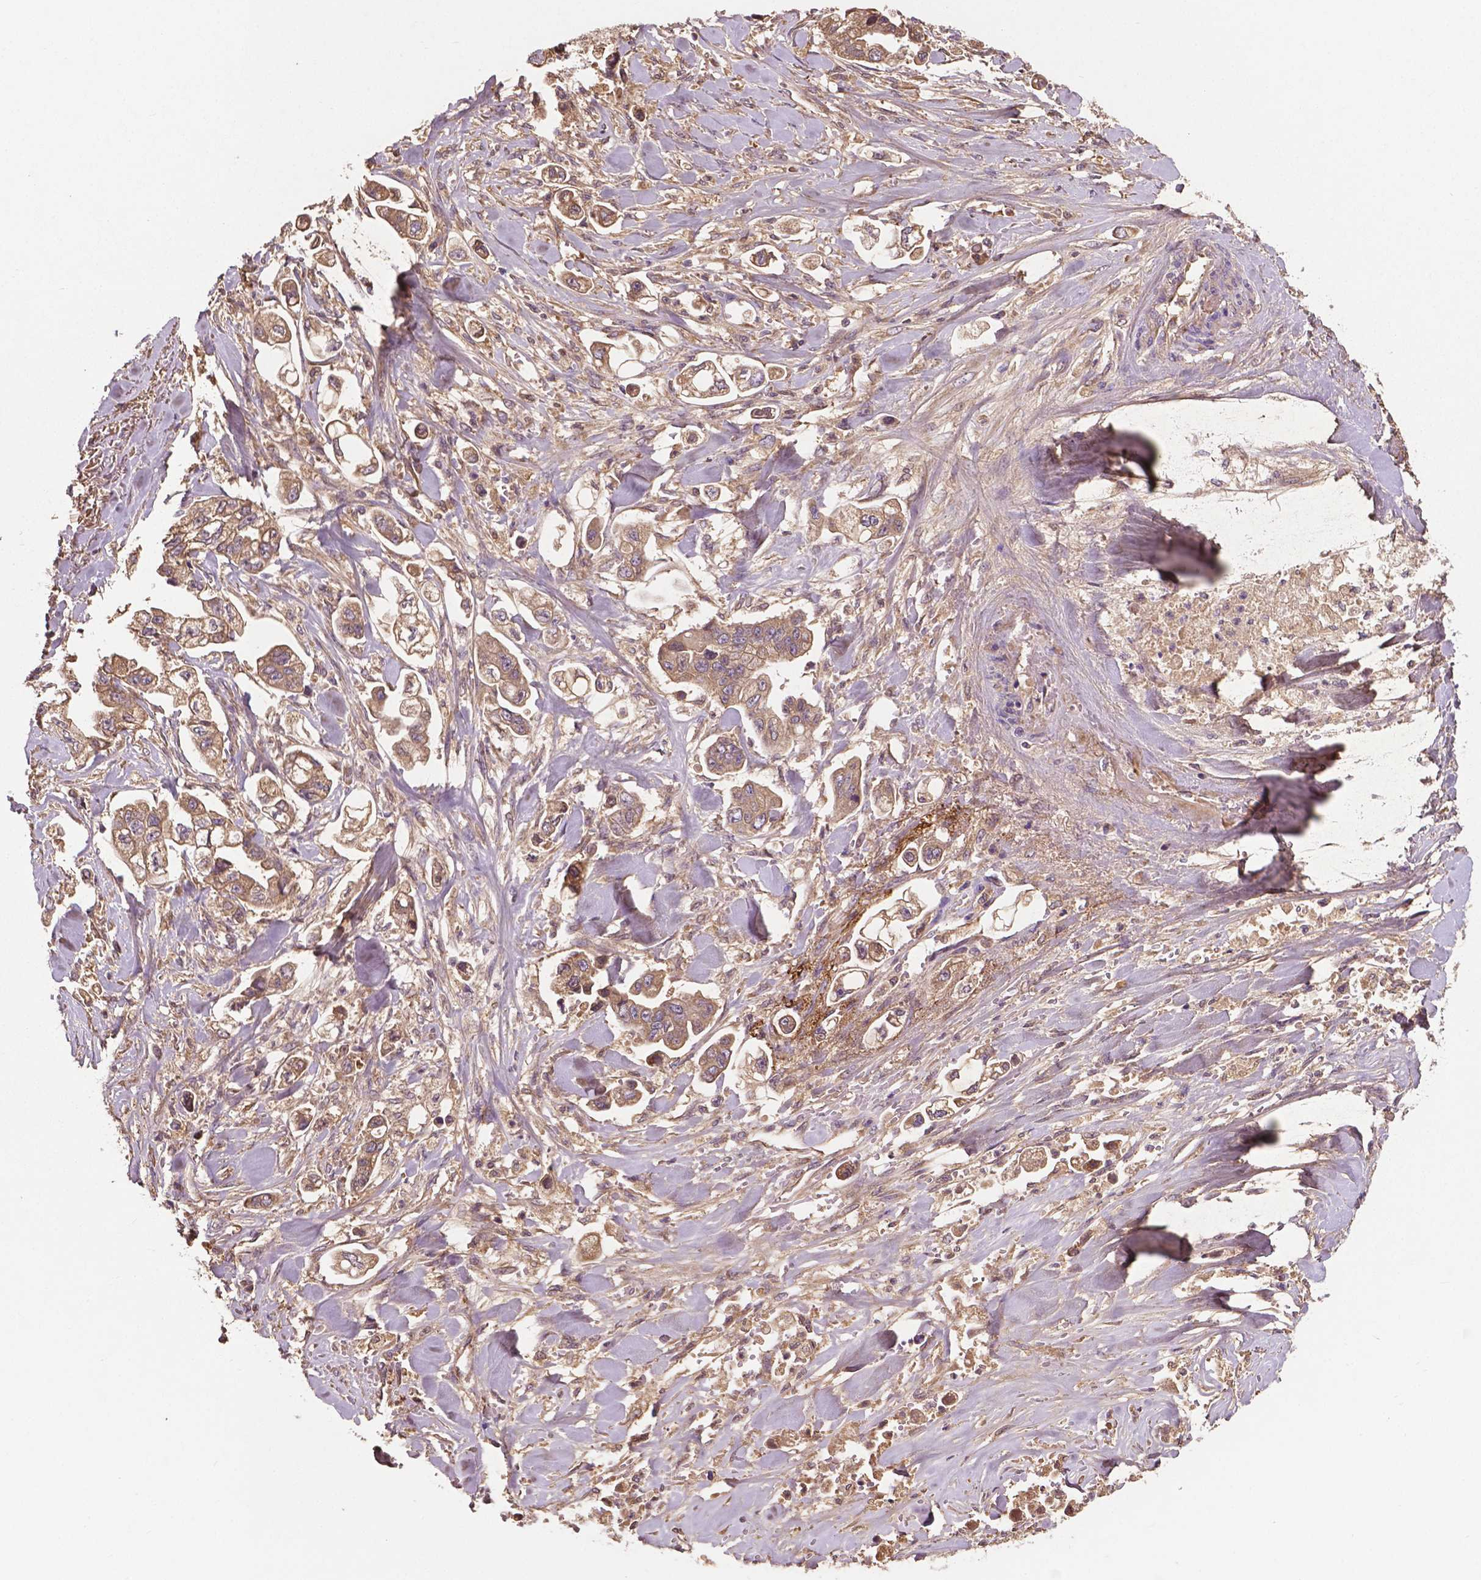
{"staining": {"intensity": "moderate", "quantity": ">75%", "location": "cytoplasmic/membranous"}, "tissue": "stomach cancer", "cell_type": "Tumor cells", "image_type": "cancer", "snomed": [{"axis": "morphology", "description": "Adenocarcinoma, NOS"}, {"axis": "topography", "description": "Stomach"}], "caption": "This image exhibits IHC staining of adenocarcinoma (stomach), with medium moderate cytoplasmic/membranous expression in about >75% of tumor cells.", "gene": "GJA9", "patient": {"sex": "male", "age": 62}}